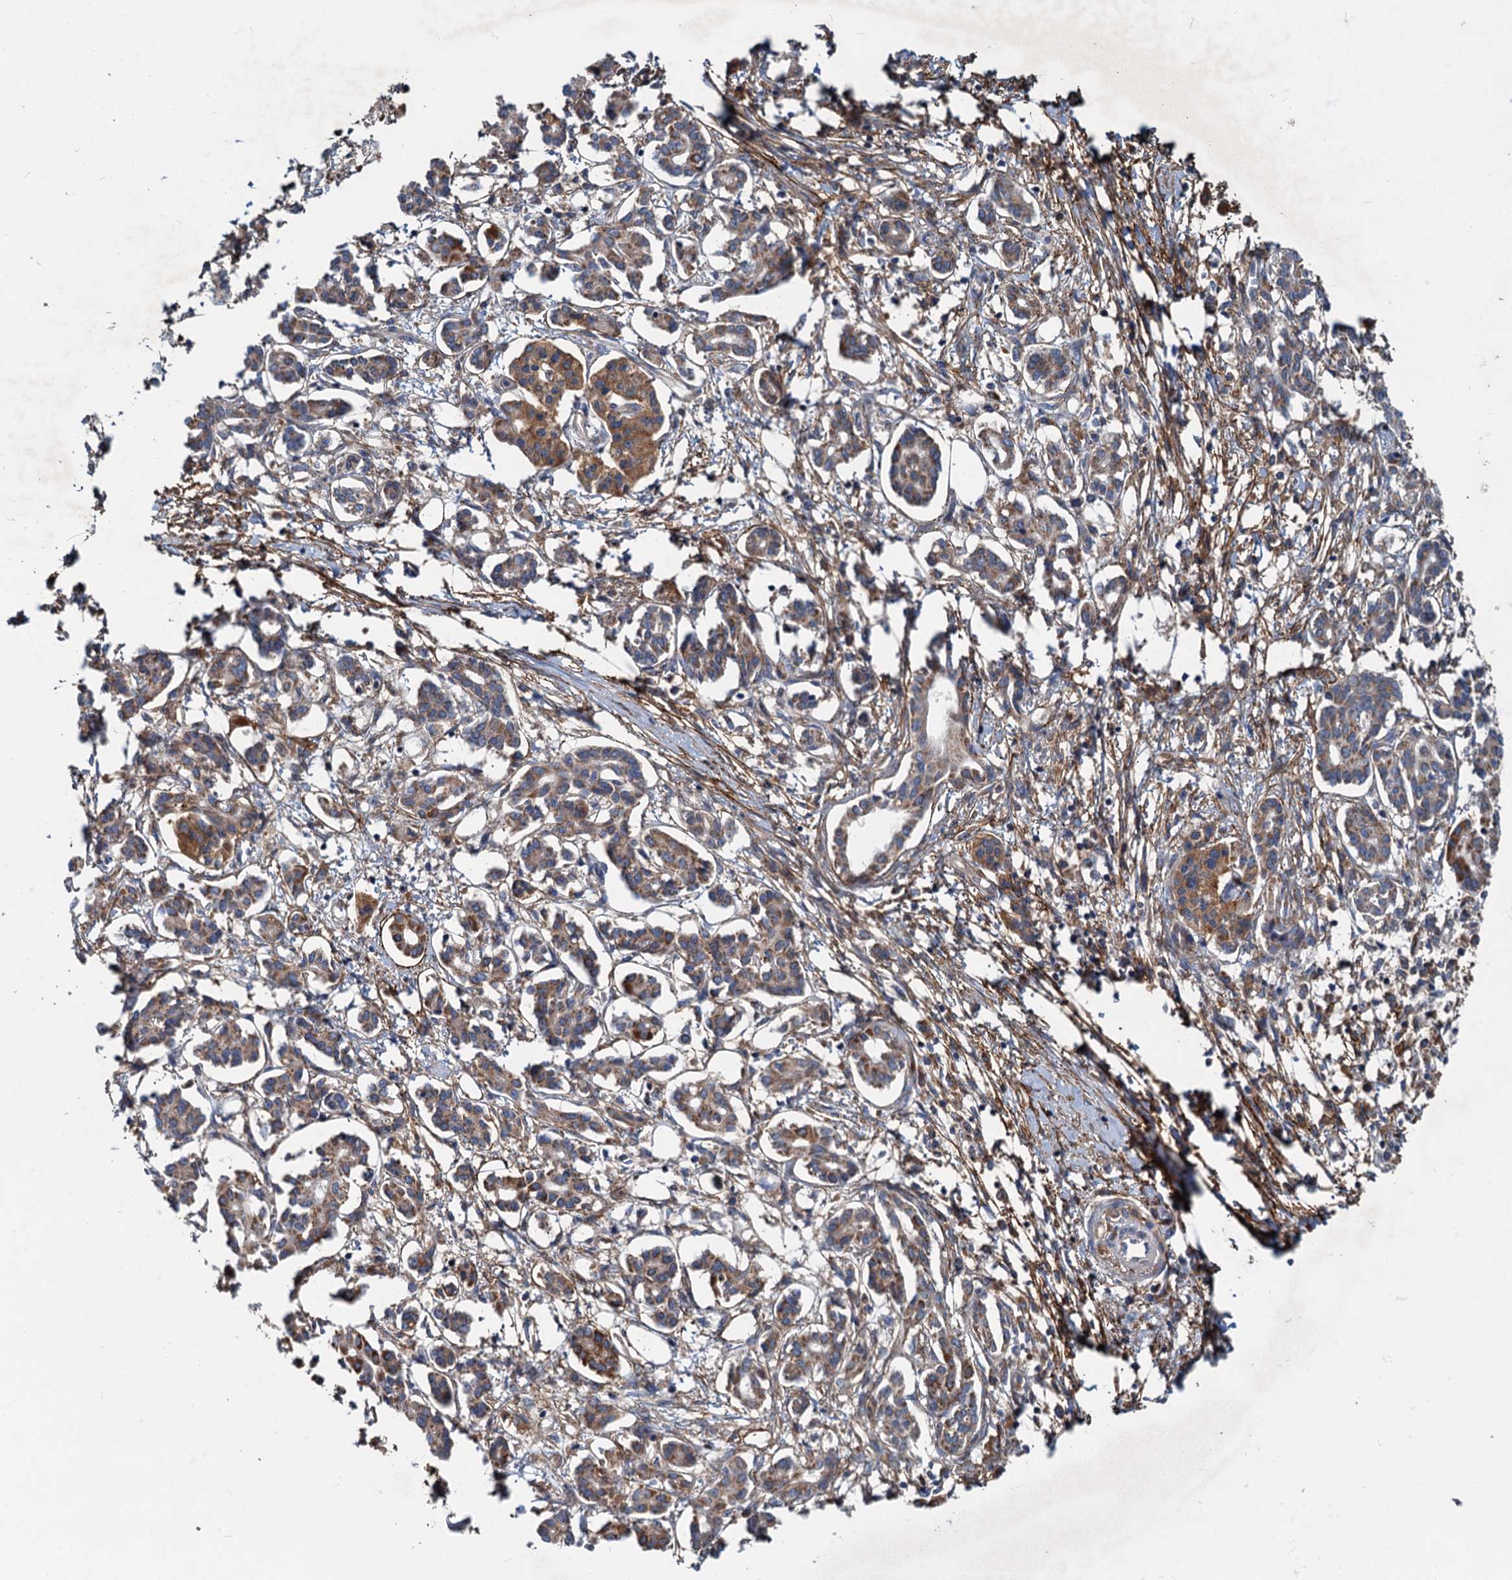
{"staining": {"intensity": "moderate", "quantity": "25%-75%", "location": "cytoplasmic/membranous"}, "tissue": "pancreatic cancer", "cell_type": "Tumor cells", "image_type": "cancer", "snomed": [{"axis": "morphology", "description": "Adenocarcinoma, NOS"}, {"axis": "topography", "description": "Pancreas"}], "caption": "High-magnification brightfield microscopy of pancreatic adenocarcinoma stained with DAB (3,3'-diaminobenzidine) (brown) and counterstained with hematoxylin (blue). tumor cells exhibit moderate cytoplasmic/membranous positivity is appreciated in approximately25%-75% of cells.", "gene": "ADCY2", "patient": {"sex": "female", "age": 50}}